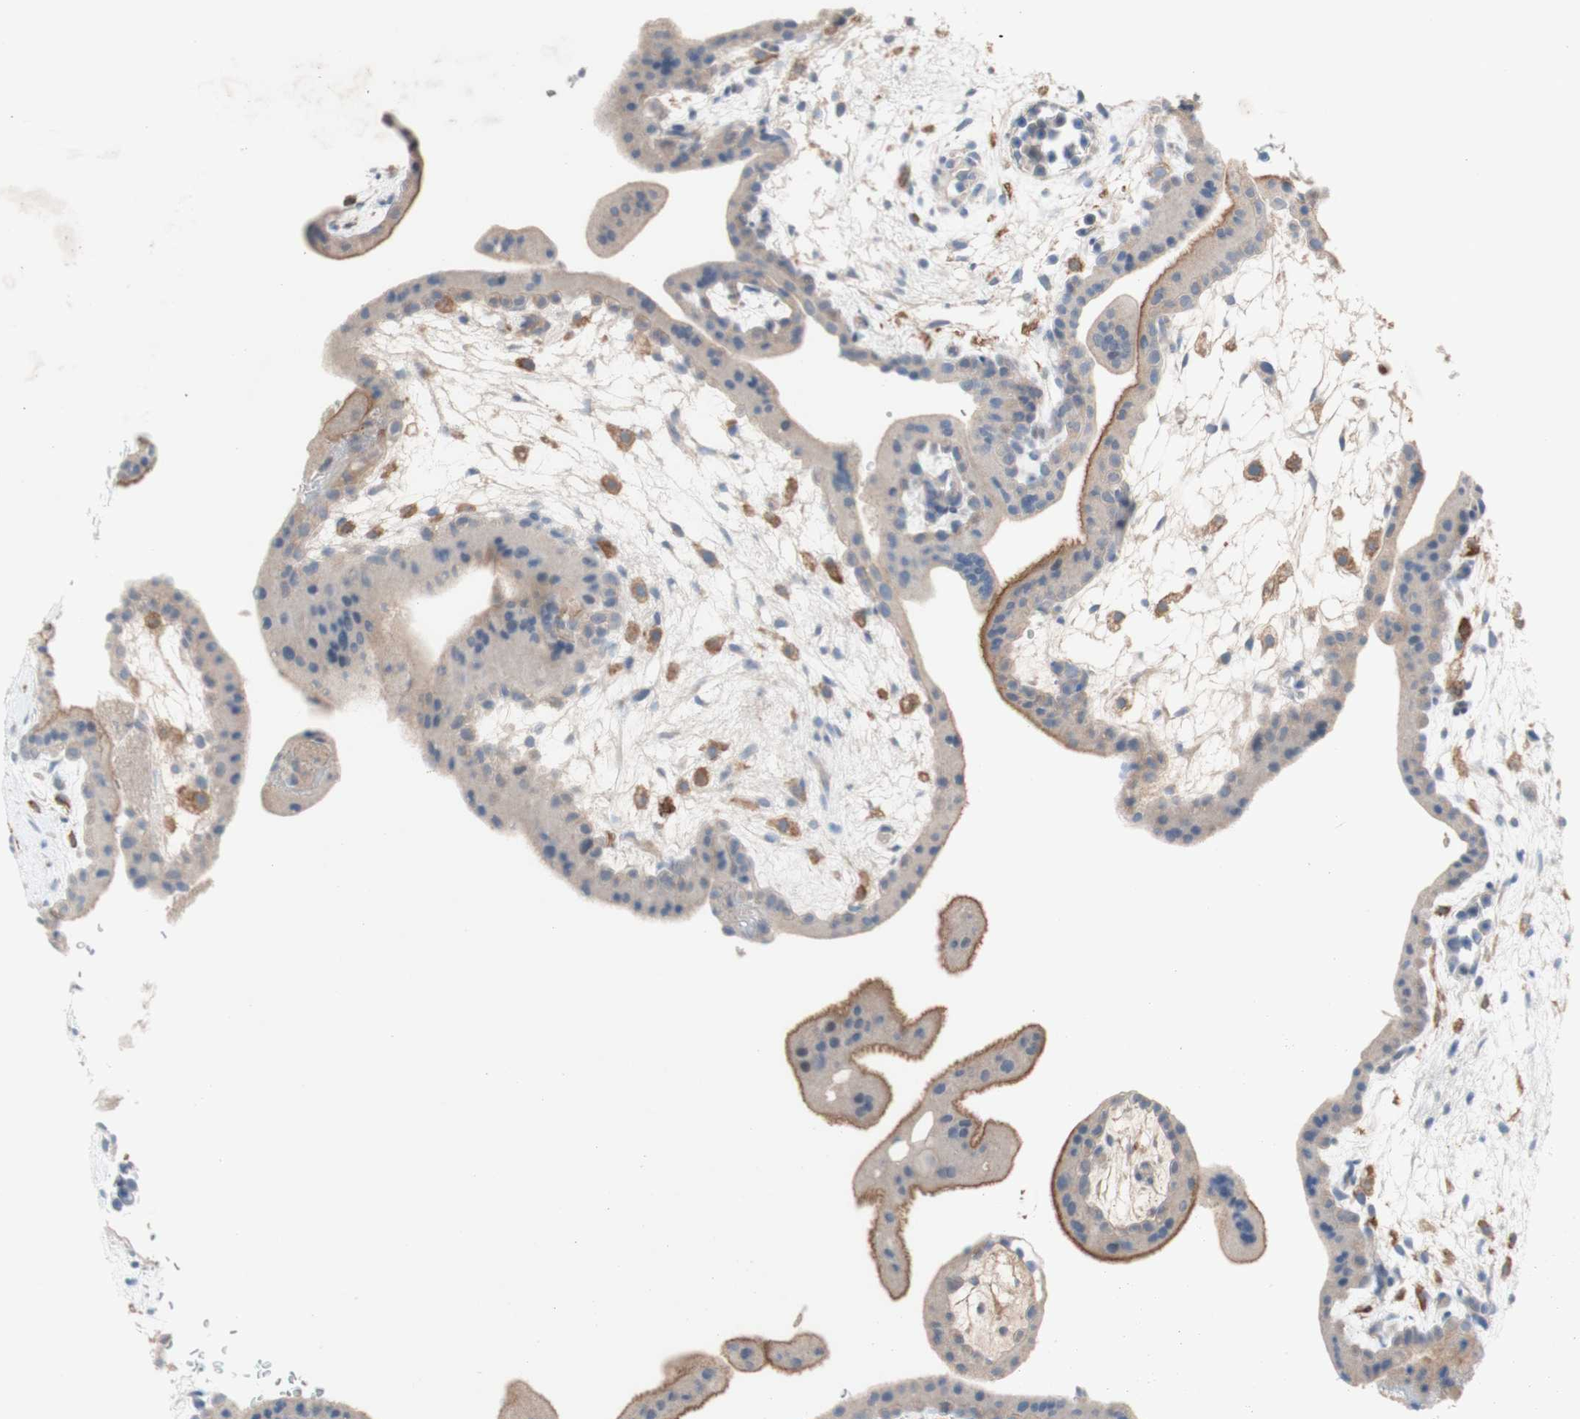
{"staining": {"intensity": "moderate", "quantity": ">75%", "location": "cytoplasmic/membranous"}, "tissue": "placenta", "cell_type": "Trophoblastic cells", "image_type": "normal", "snomed": [{"axis": "morphology", "description": "Normal tissue, NOS"}, {"axis": "topography", "description": "Placenta"}], "caption": "This micrograph displays immunohistochemistry (IHC) staining of unremarkable placenta, with medium moderate cytoplasmic/membranous staining in about >75% of trophoblastic cells.", "gene": "PEX2", "patient": {"sex": "female", "age": 35}}